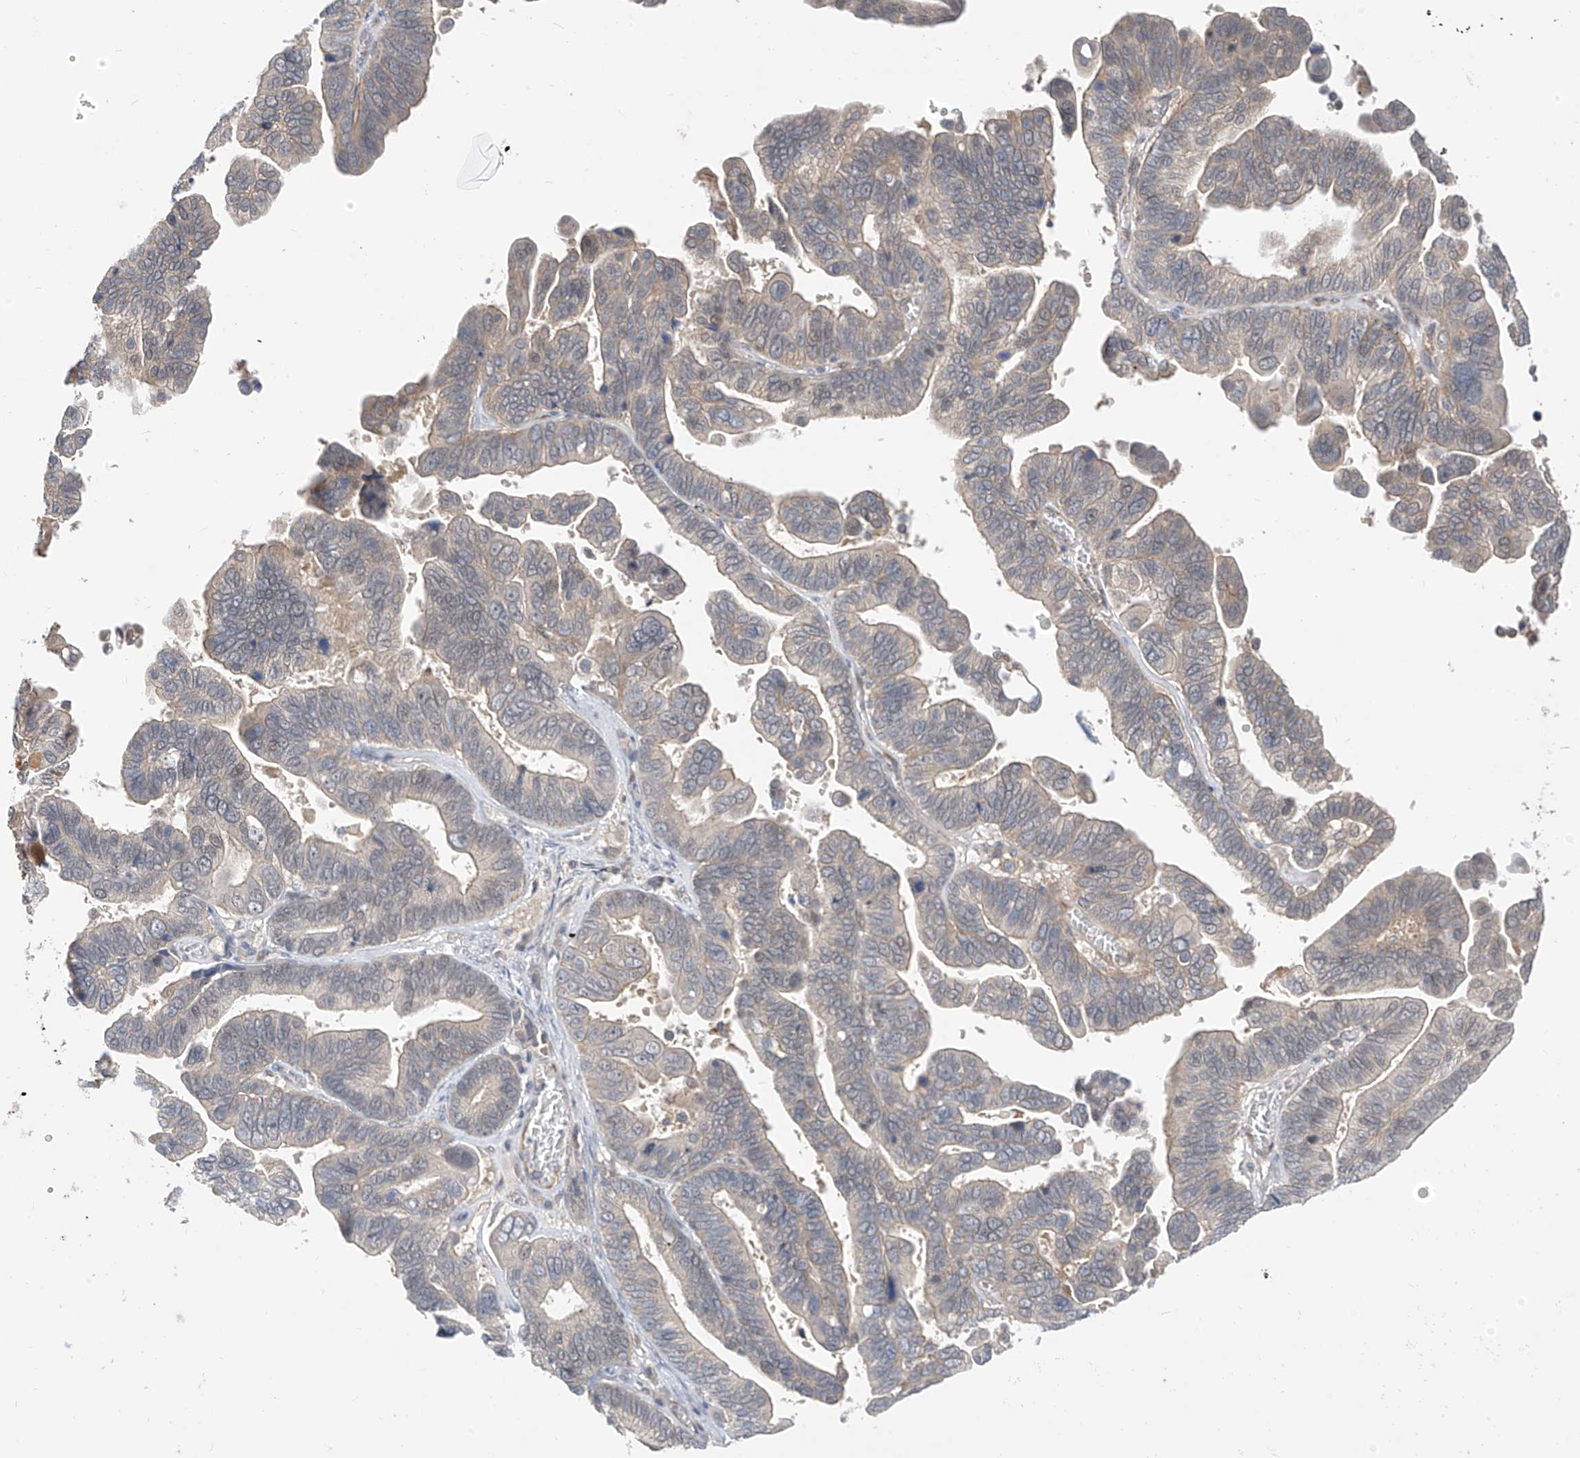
{"staining": {"intensity": "moderate", "quantity": "<25%", "location": "nuclear"}, "tissue": "ovarian cancer", "cell_type": "Tumor cells", "image_type": "cancer", "snomed": [{"axis": "morphology", "description": "Cystadenocarcinoma, serous, NOS"}, {"axis": "topography", "description": "Ovary"}], "caption": "The image displays staining of ovarian cancer (serous cystadenocarcinoma), revealing moderate nuclear protein positivity (brown color) within tumor cells. The staining was performed using DAB (3,3'-diaminobenzidine) to visualize the protein expression in brown, while the nuclei were stained in blue with hematoxylin (Magnification: 20x).", "gene": "MRTFA", "patient": {"sex": "female", "age": 56}}